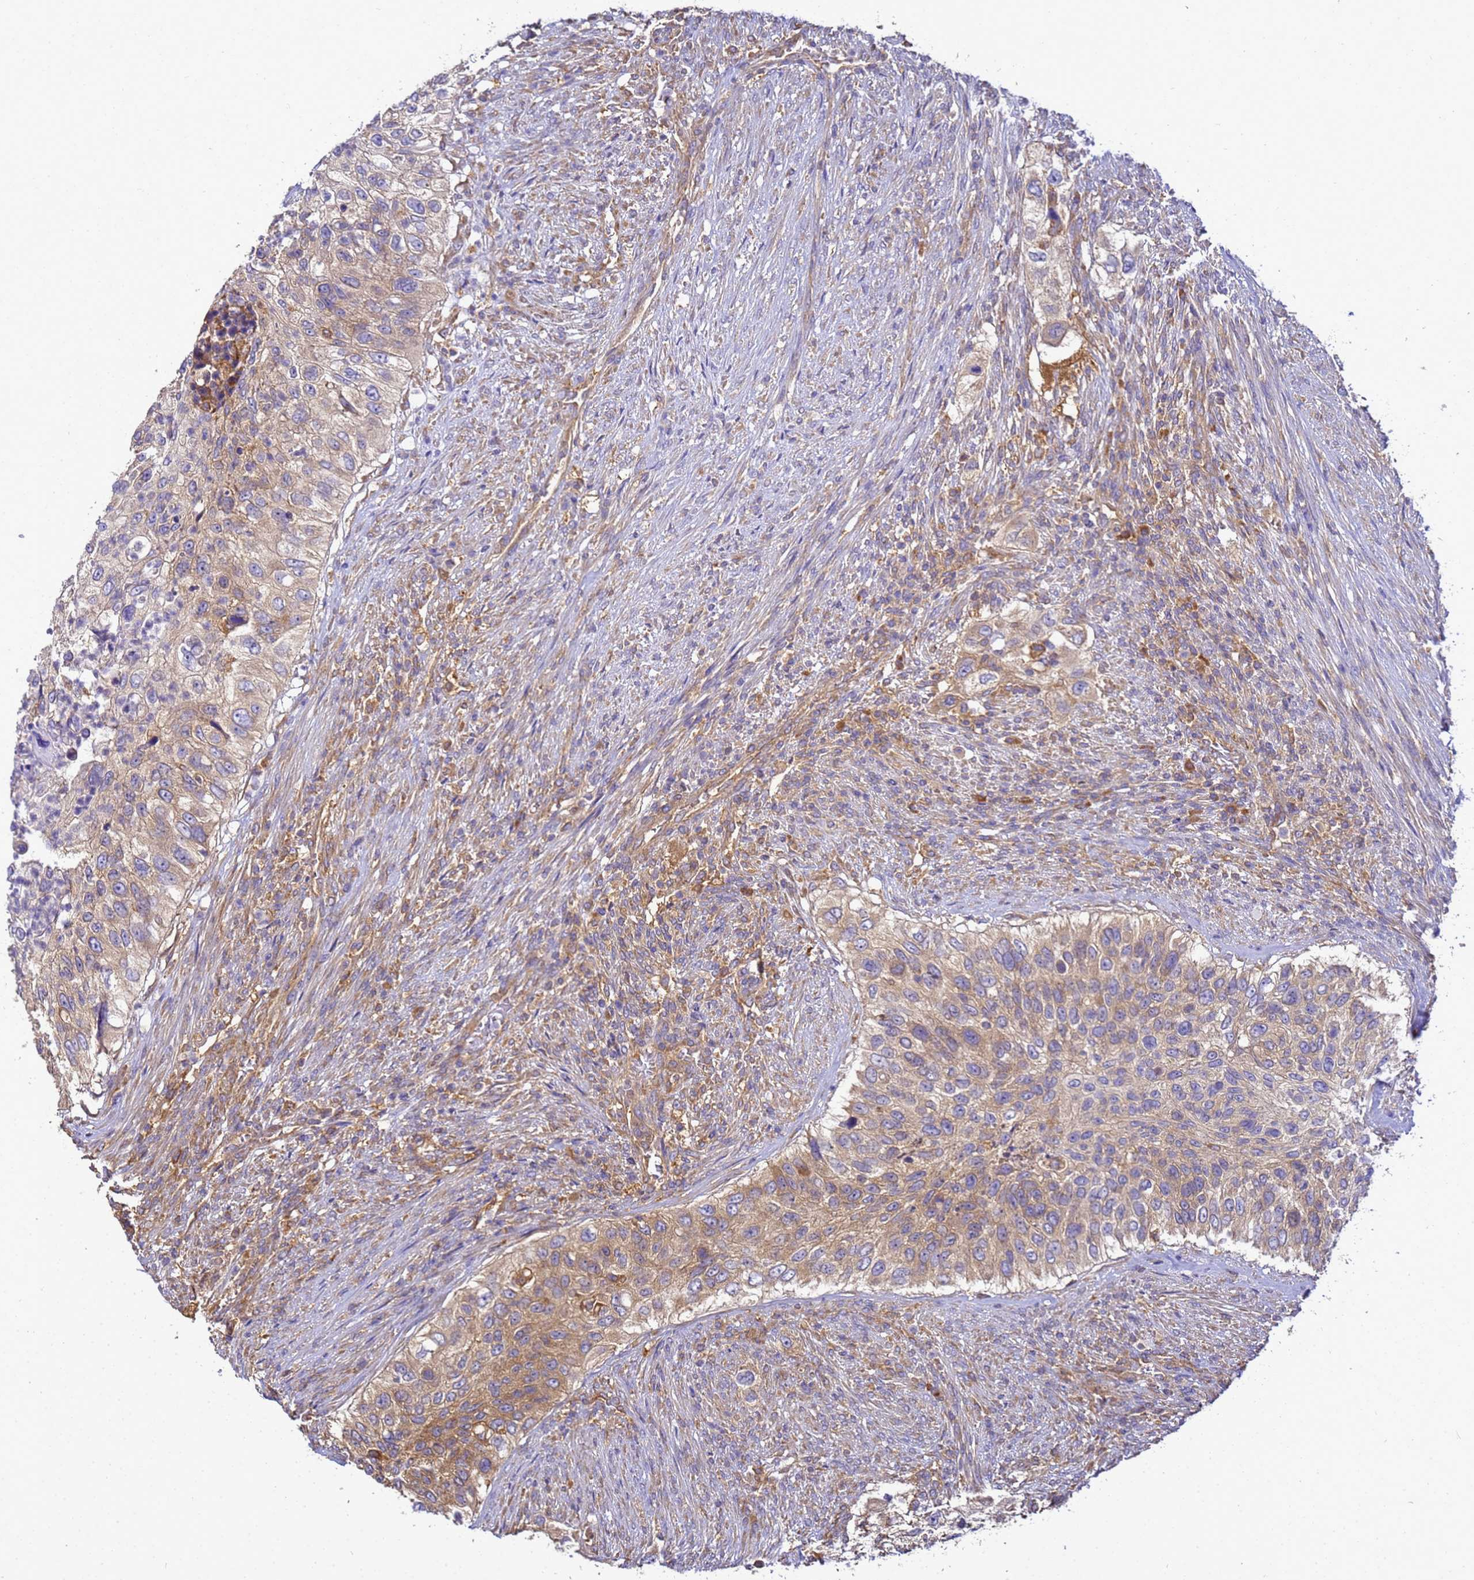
{"staining": {"intensity": "moderate", "quantity": ">75%", "location": "cytoplasmic/membranous"}, "tissue": "urothelial cancer", "cell_type": "Tumor cells", "image_type": "cancer", "snomed": [{"axis": "morphology", "description": "Urothelial carcinoma, High grade"}, {"axis": "topography", "description": "Urinary bladder"}], "caption": "Immunohistochemical staining of urothelial cancer demonstrates medium levels of moderate cytoplasmic/membranous protein positivity in about >75% of tumor cells.", "gene": "NARS1", "patient": {"sex": "female", "age": 60}}